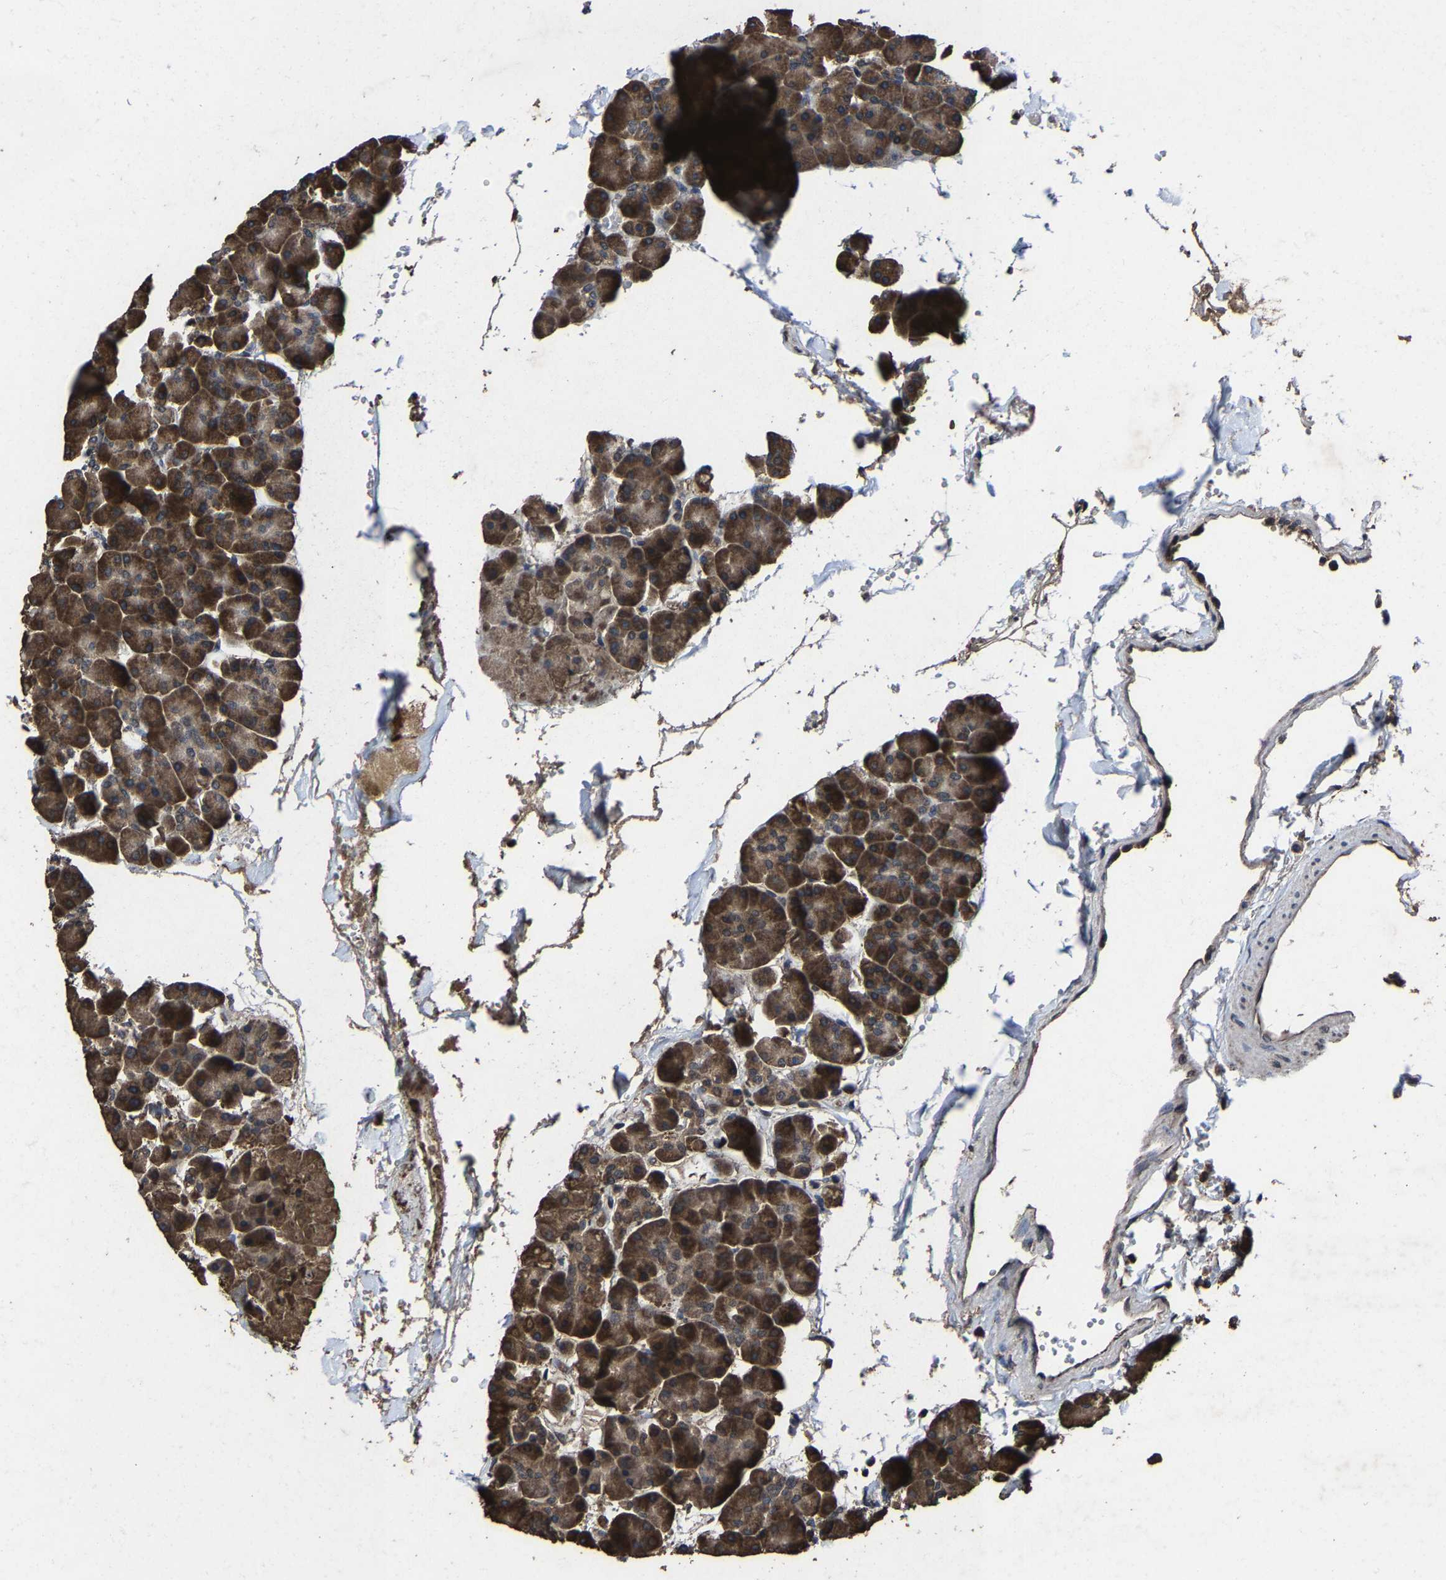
{"staining": {"intensity": "strong", "quantity": ">75%", "location": "cytoplasmic/membranous"}, "tissue": "pancreas", "cell_type": "Exocrine glandular cells", "image_type": "normal", "snomed": [{"axis": "morphology", "description": "Normal tissue, NOS"}, {"axis": "topography", "description": "Pancreas"}], "caption": "High-power microscopy captured an IHC photomicrograph of unremarkable pancreas, revealing strong cytoplasmic/membranous expression in approximately >75% of exocrine glandular cells.", "gene": "EBAG9", "patient": {"sex": "male", "age": 35}}